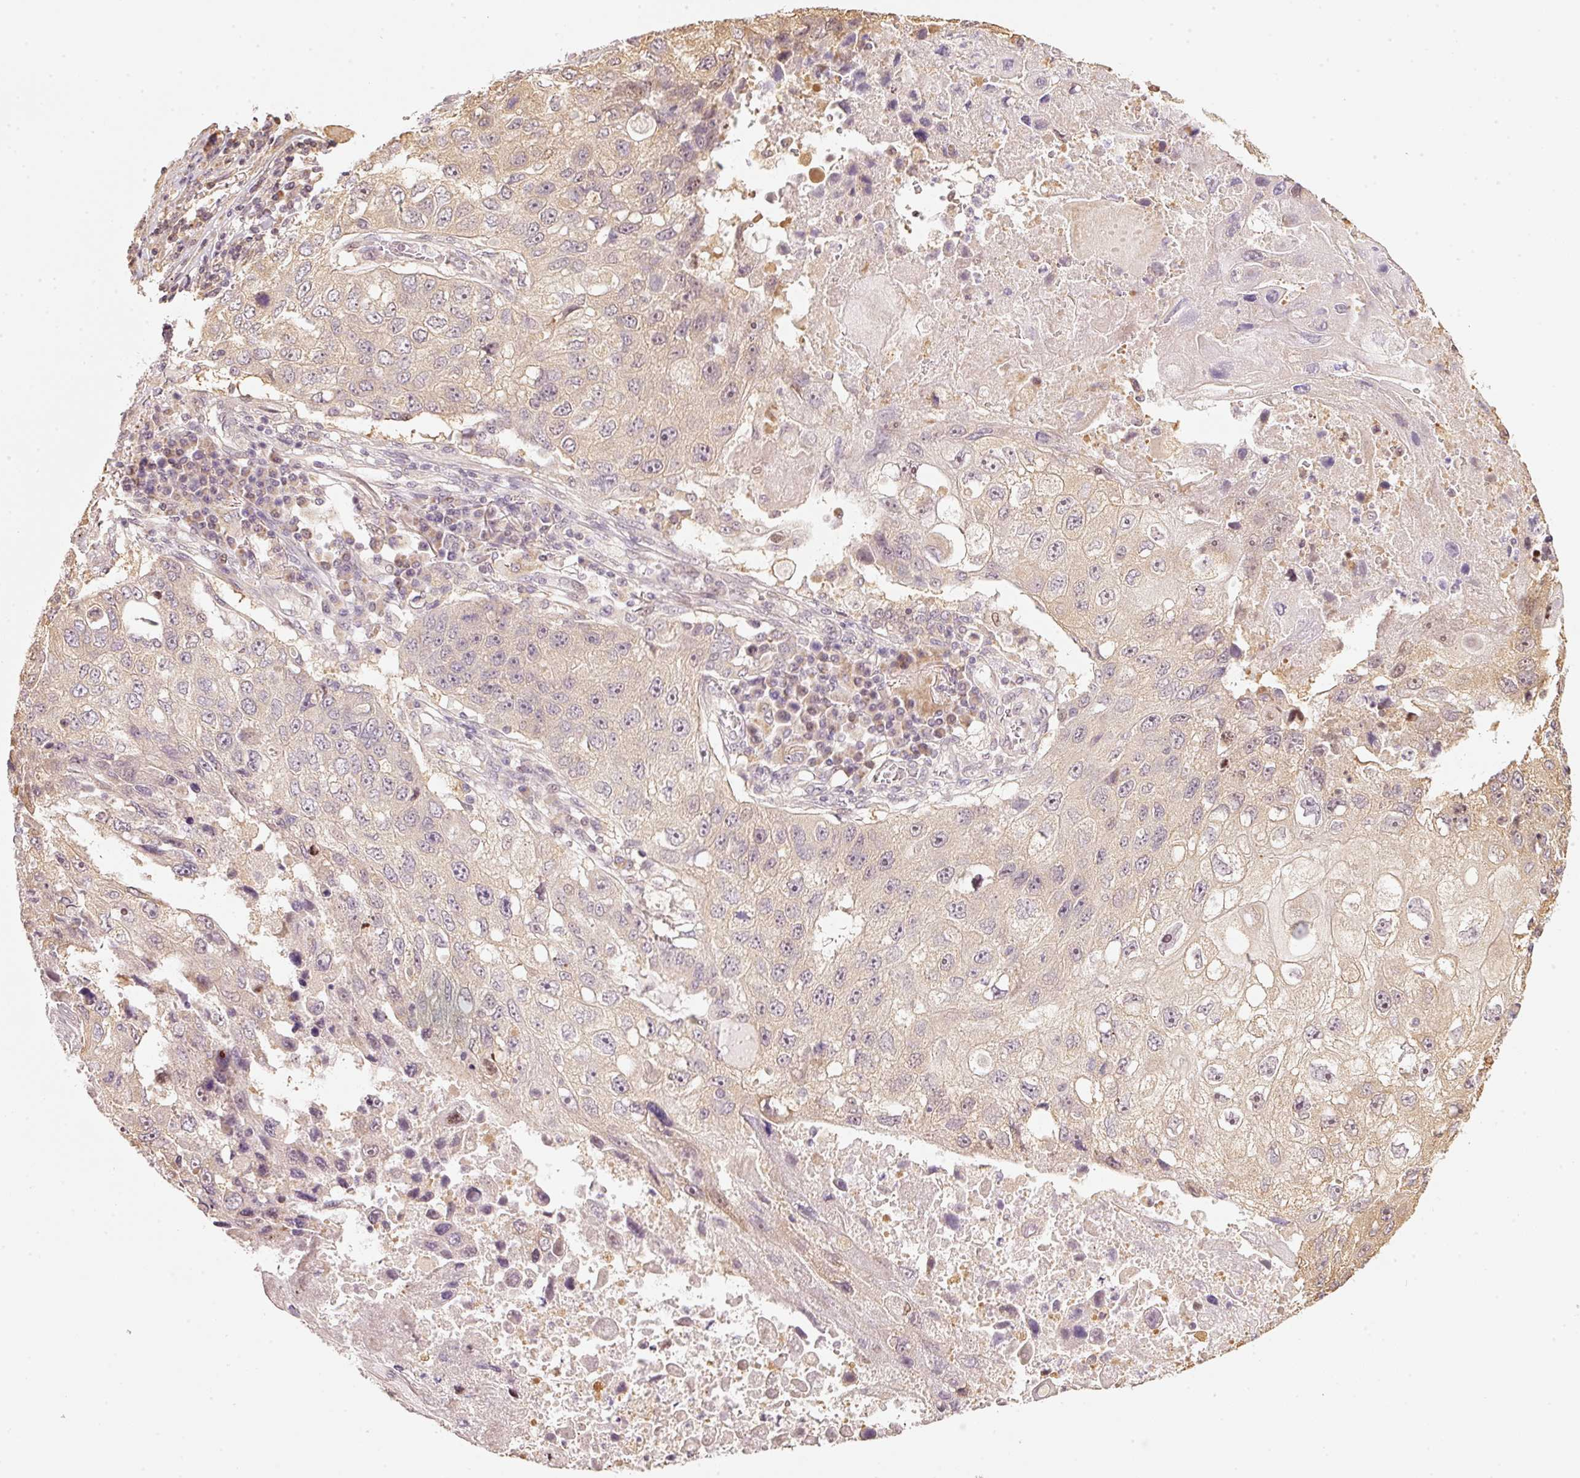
{"staining": {"intensity": "weak", "quantity": "<25%", "location": "cytoplasmic/membranous"}, "tissue": "lung cancer", "cell_type": "Tumor cells", "image_type": "cancer", "snomed": [{"axis": "morphology", "description": "Squamous cell carcinoma, NOS"}, {"axis": "topography", "description": "Lung"}], "caption": "The immunohistochemistry photomicrograph has no significant positivity in tumor cells of squamous cell carcinoma (lung) tissue.", "gene": "RAB35", "patient": {"sex": "male", "age": 61}}